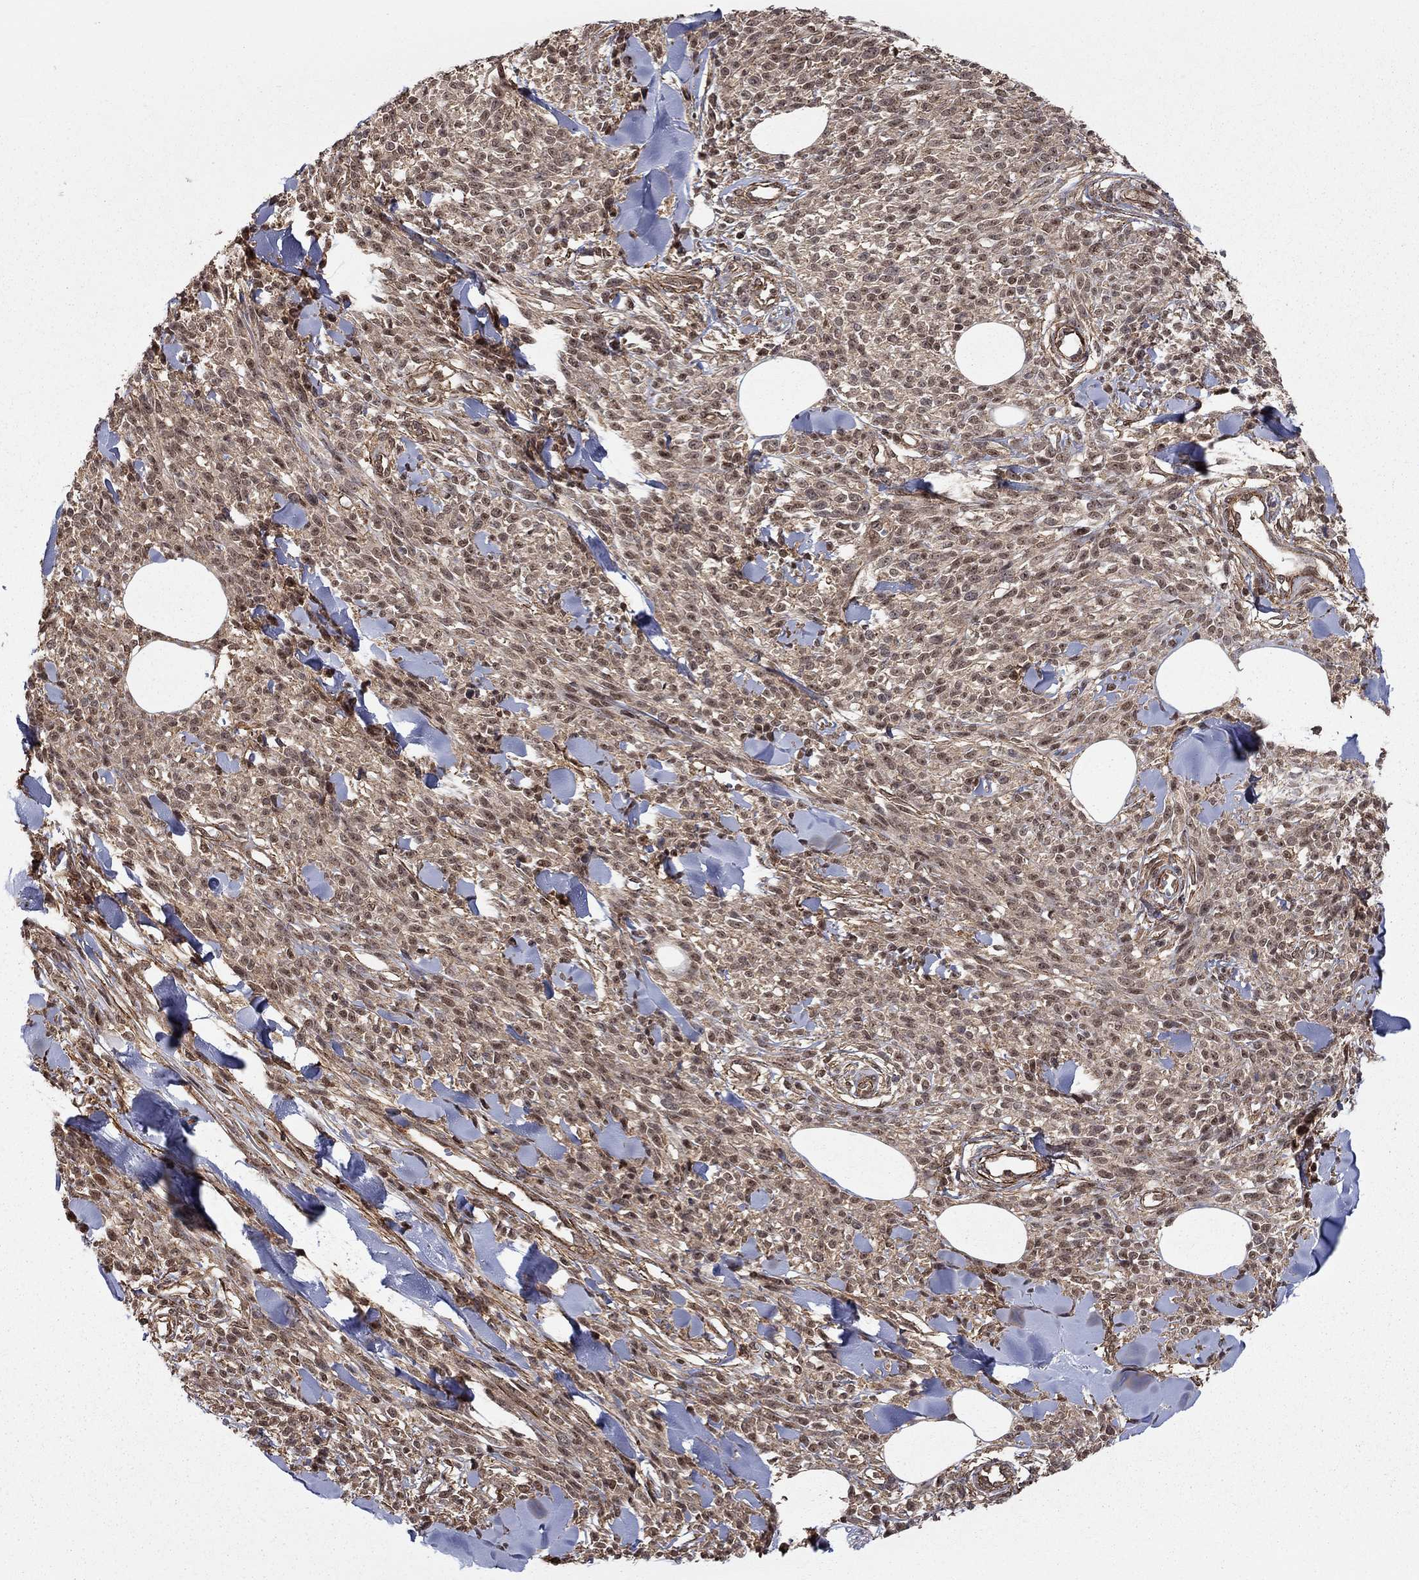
{"staining": {"intensity": "moderate", "quantity": "25%-75%", "location": "nuclear"}, "tissue": "melanoma", "cell_type": "Tumor cells", "image_type": "cancer", "snomed": [{"axis": "morphology", "description": "Malignant melanoma, NOS"}, {"axis": "topography", "description": "Skin"}, {"axis": "topography", "description": "Skin of trunk"}], "caption": "Approximately 25%-75% of tumor cells in human malignant melanoma exhibit moderate nuclear protein staining as visualized by brown immunohistochemical staining.", "gene": "TDP1", "patient": {"sex": "male", "age": 74}}